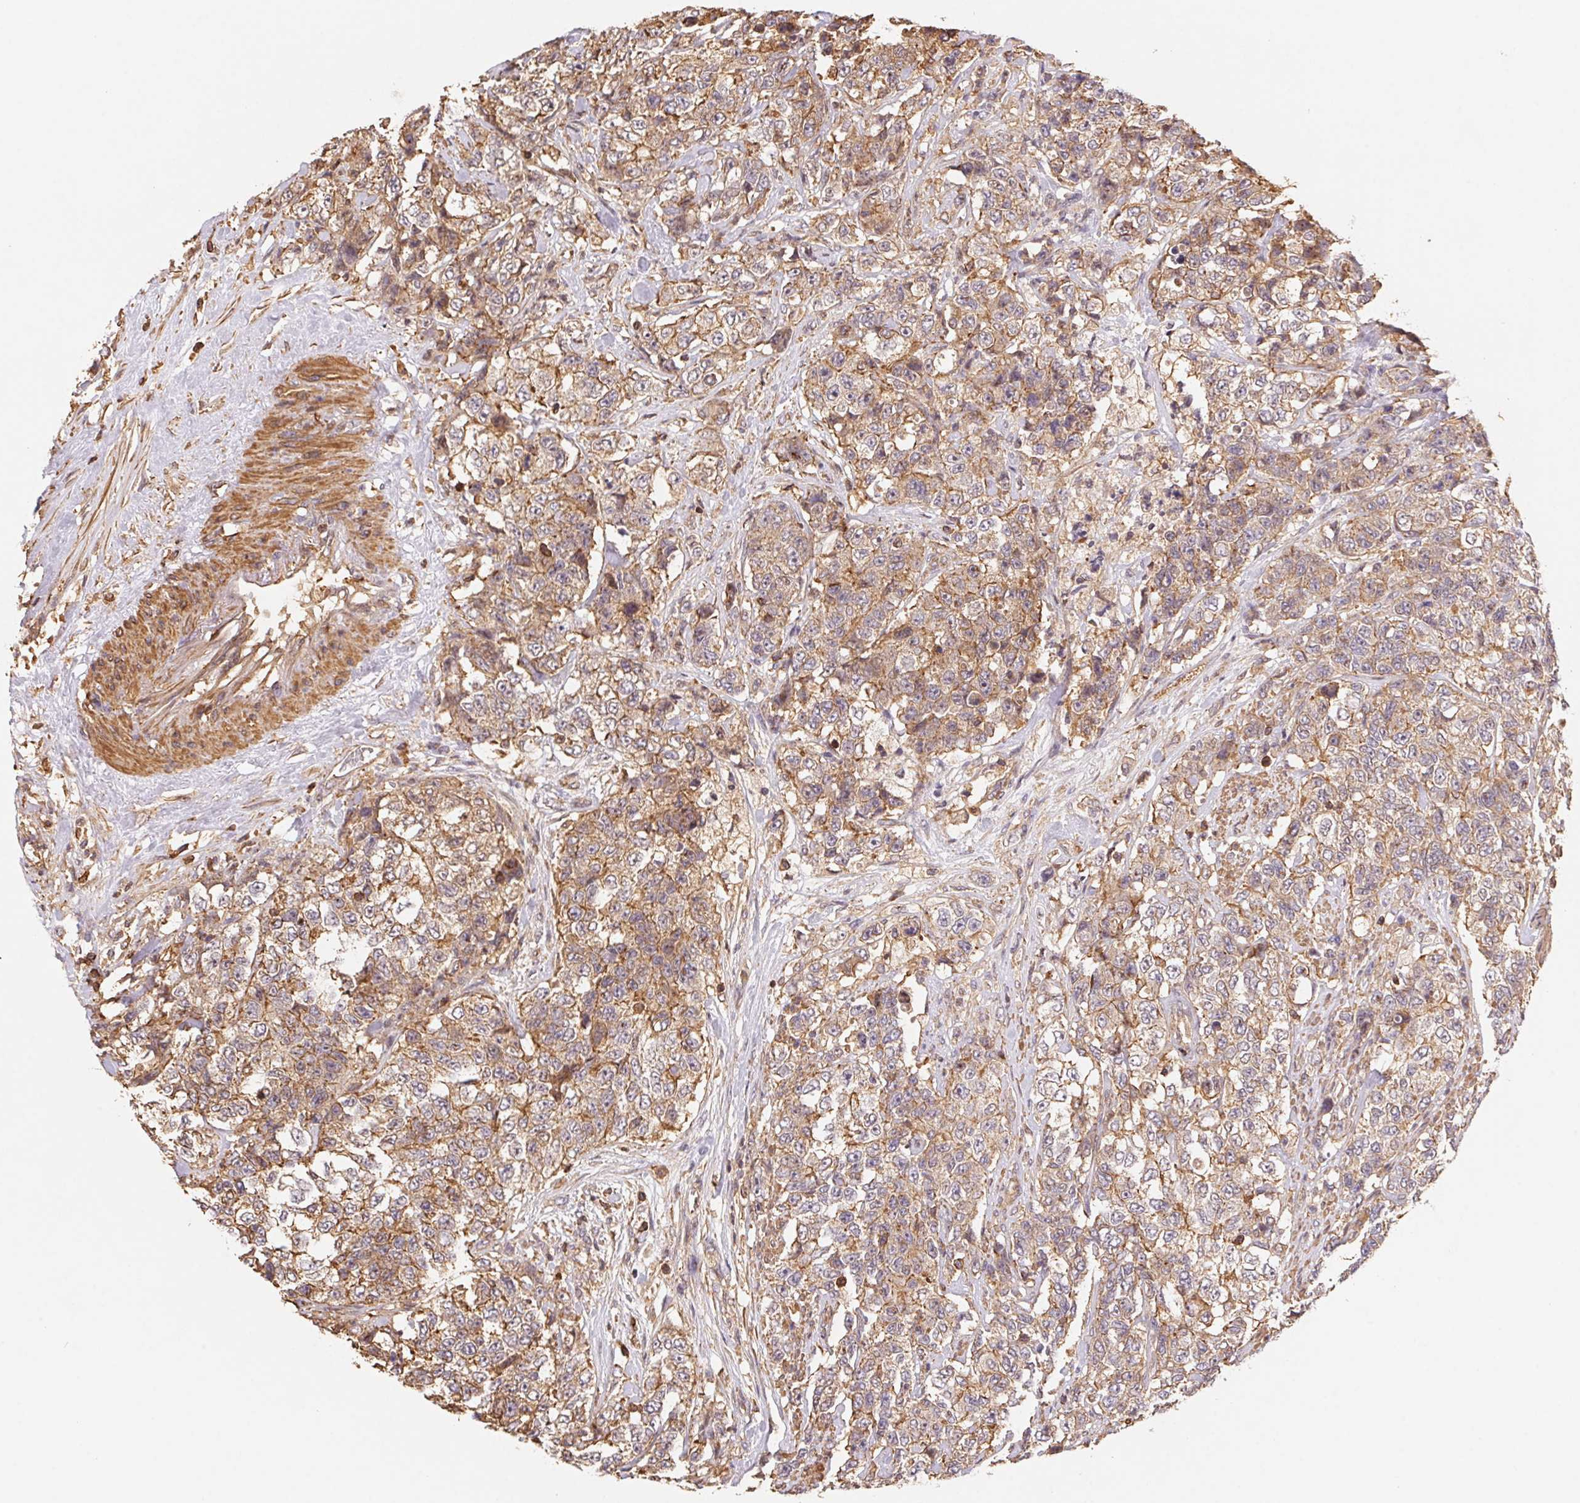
{"staining": {"intensity": "moderate", "quantity": ">75%", "location": "cytoplasmic/membranous"}, "tissue": "urothelial cancer", "cell_type": "Tumor cells", "image_type": "cancer", "snomed": [{"axis": "morphology", "description": "Urothelial carcinoma, High grade"}, {"axis": "topography", "description": "Urinary bladder"}], "caption": "Urothelial carcinoma (high-grade) tissue demonstrates moderate cytoplasmic/membranous staining in approximately >75% of tumor cells", "gene": "ATG10", "patient": {"sex": "female", "age": 78}}